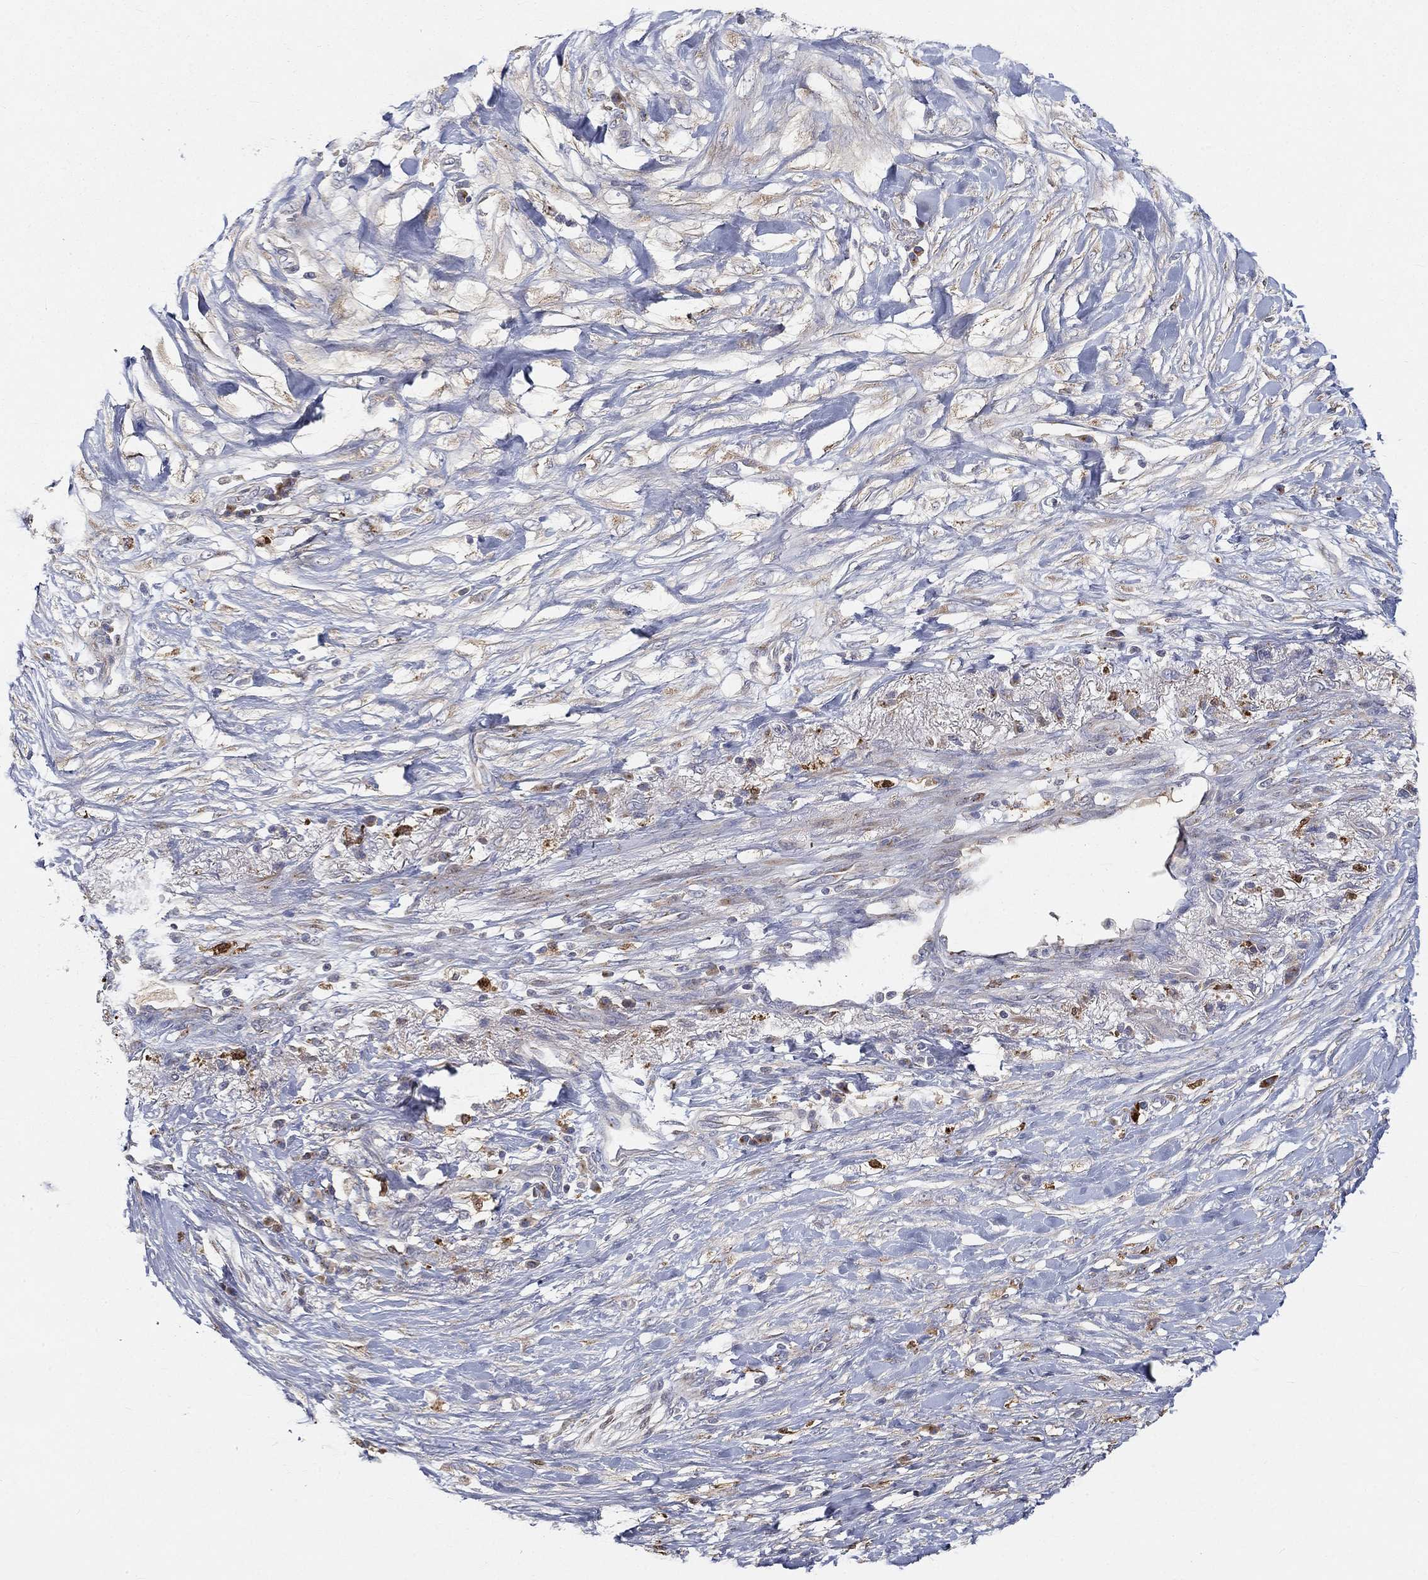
{"staining": {"intensity": "moderate", "quantity": "<25%", "location": "cytoplasmic/membranous"}, "tissue": "pancreatic cancer", "cell_type": "Tumor cells", "image_type": "cancer", "snomed": [{"axis": "morphology", "description": "Adenocarcinoma, NOS"}, {"axis": "topography", "description": "Pancreas"}], "caption": "Adenocarcinoma (pancreatic) was stained to show a protein in brown. There is low levels of moderate cytoplasmic/membranous staining in approximately <25% of tumor cells.", "gene": "CTSL", "patient": {"sex": "female", "age": 72}}